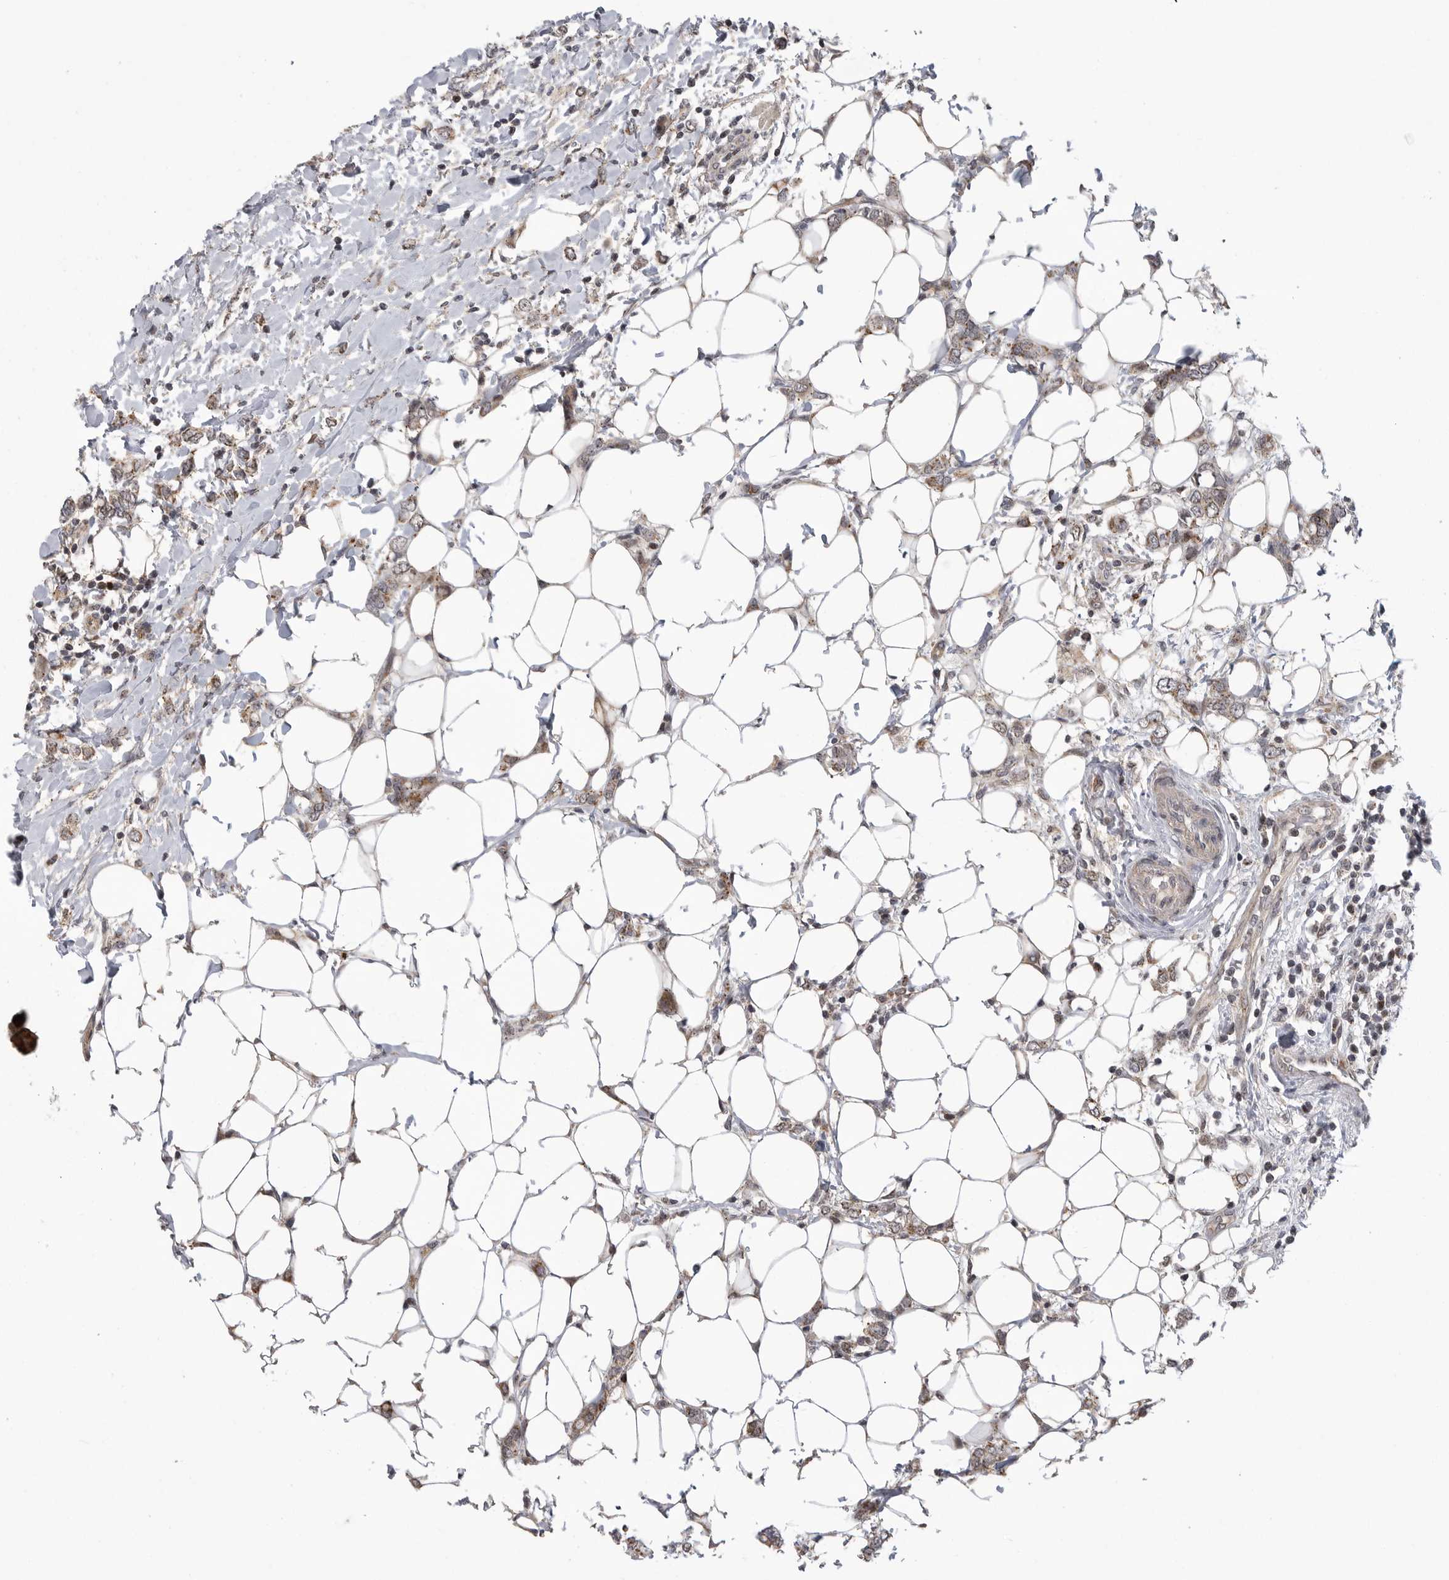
{"staining": {"intensity": "weak", "quantity": ">75%", "location": "cytoplasmic/membranous"}, "tissue": "breast cancer", "cell_type": "Tumor cells", "image_type": "cancer", "snomed": [{"axis": "morphology", "description": "Normal tissue, NOS"}, {"axis": "morphology", "description": "Lobular carcinoma"}, {"axis": "topography", "description": "Breast"}], "caption": "IHC of human lobular carcinoma (breast) exhibits low levels of weak cytoplasmic/membranous expression in approximately >75% of tumor cells.", "gene": "TMPRSS11F", "patient": {"sex": "female", "age": 47}}